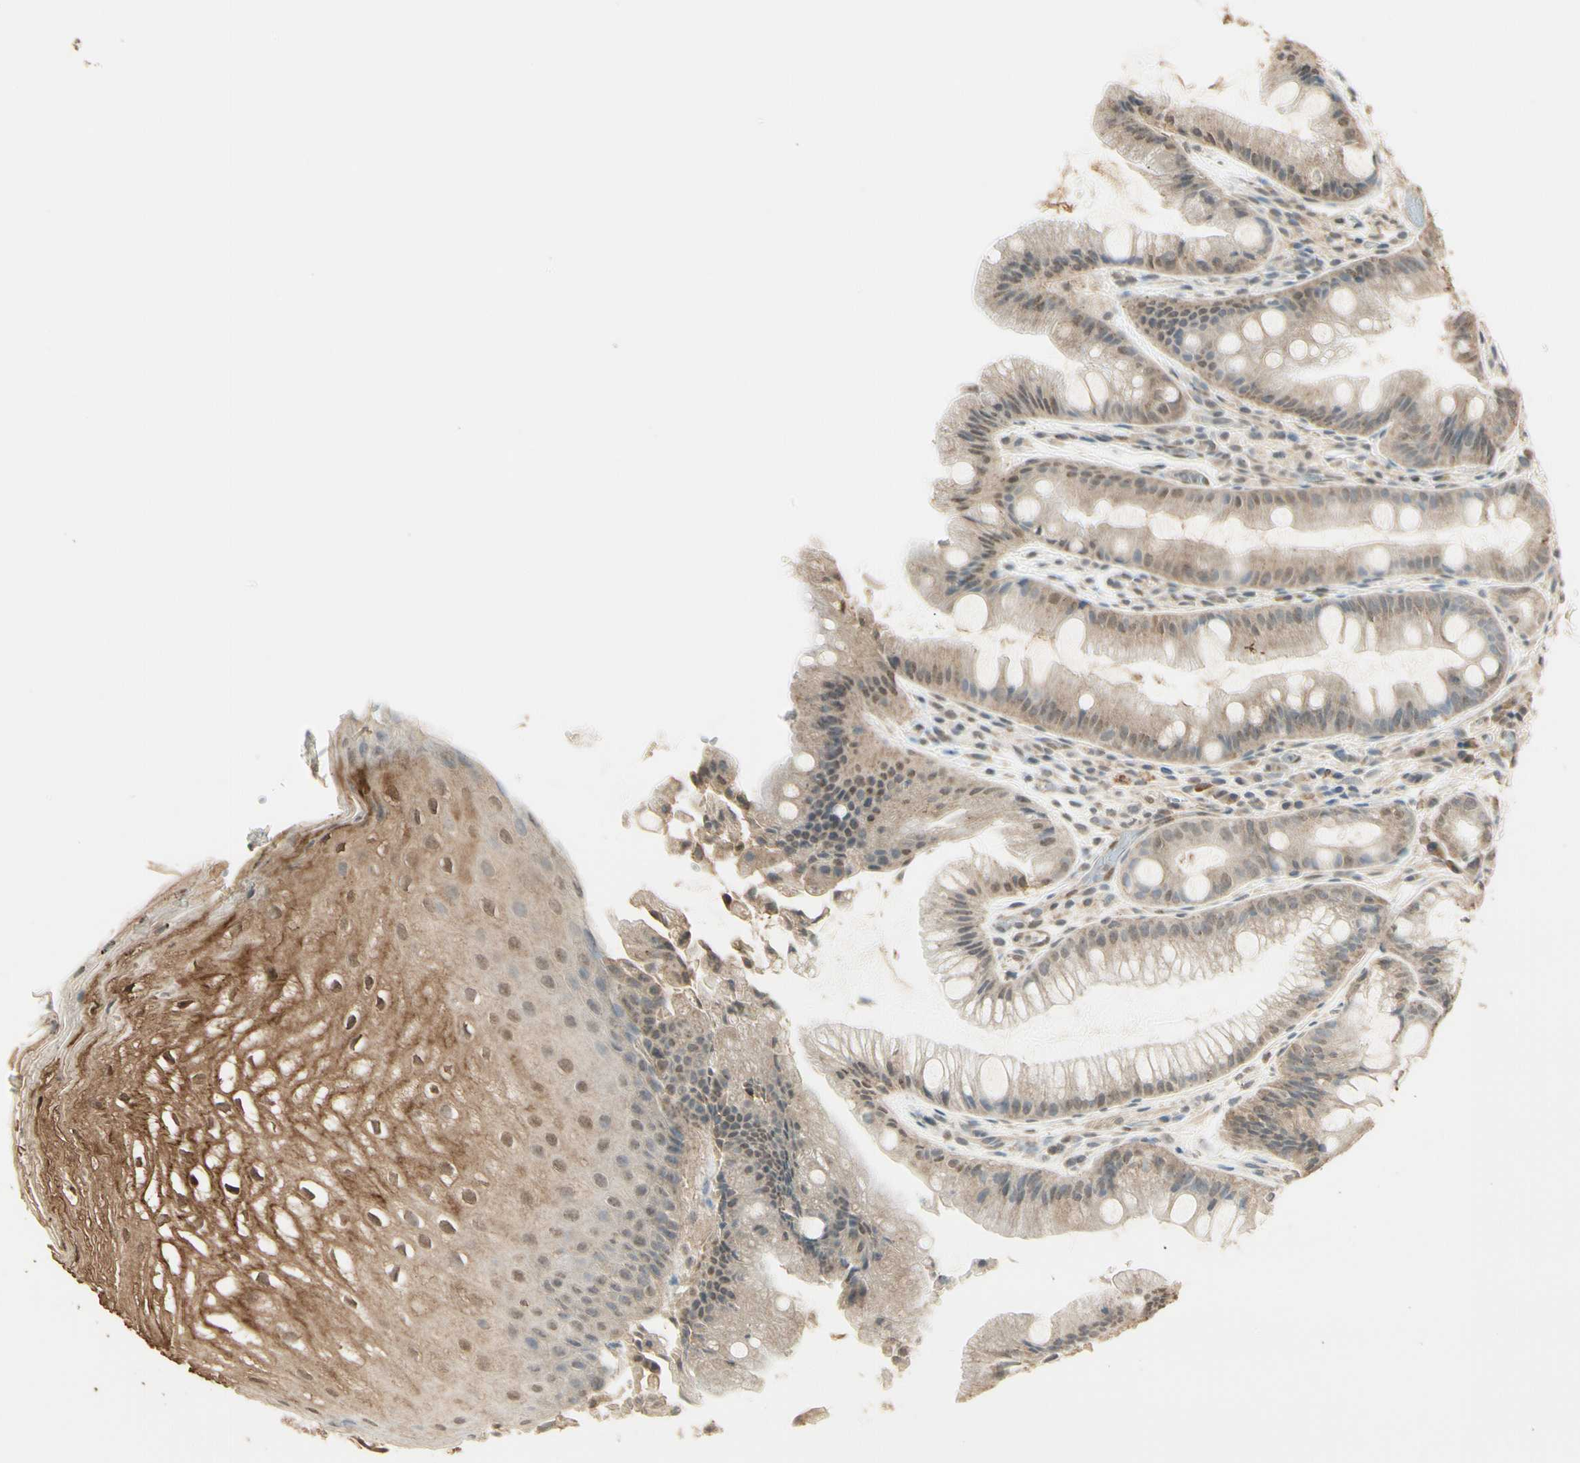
{"staining": {"intensity": "moderate", "quantity": ">75%", "location": "cytoplasmic/membranous"}, "tissue": "stomach", "cell_type": "Glandular cells", "image_type": "normal", "snomed": [{"axis": "morphology", "description": "Normal tissue, NOS"}, {"axis": "topography", "description": "Stomach, upper"}], "caption": "Glandular cells display medium levels of moderate cytoplasmic/membranous expression in approximately >75% of cells in normal human stomach. Immunohistochemistry (ihc) stains the protein of interest in brown and the nuclei are stained blue.", "gene": "SGCA", "patient": {"sex": "male", "age": 72}}